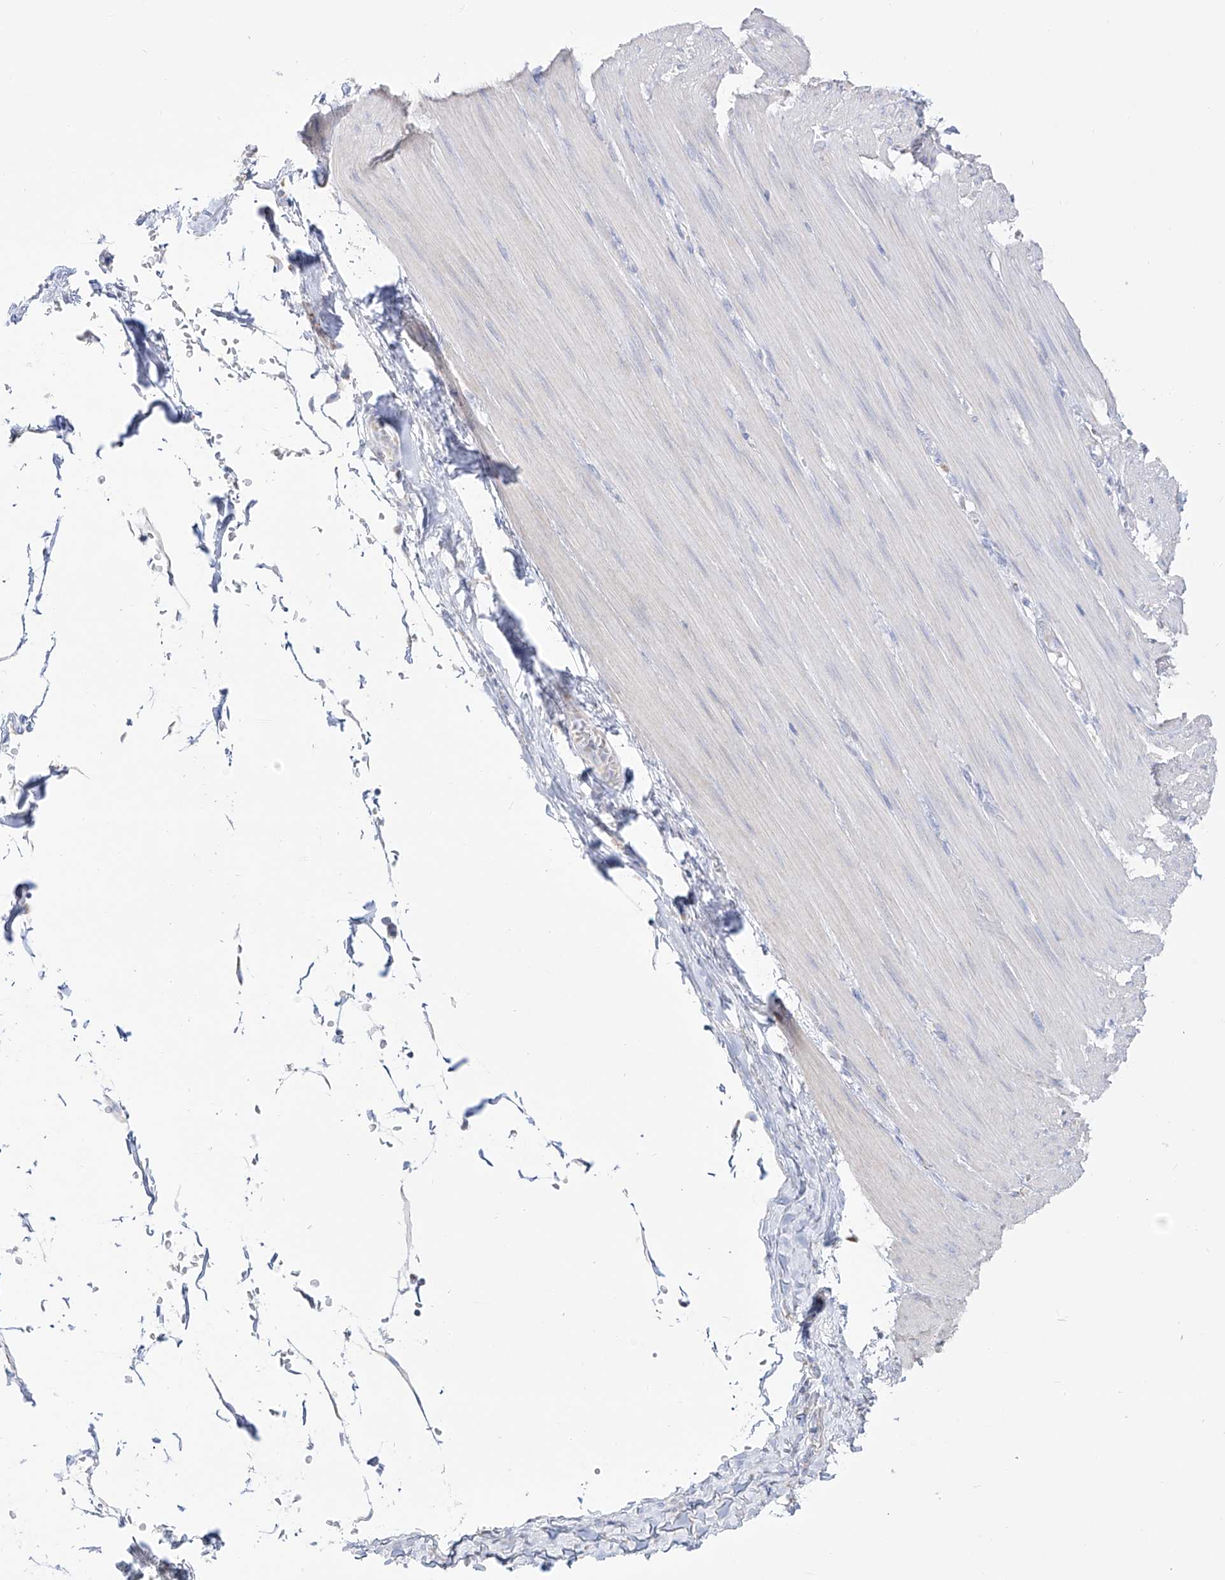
{"staining": {"intensity": "negative", "quantity": "none", "location": "none"}, "tissue": "smooth muscle", "cell_type": "Smooth muscle cells", "image_type": "normal", "snomed": [{"axis": "morphology", "description": "Normal tissue, NOS"}, {"axis": "morphology", "description": "Adenocarcinoma, NOS"}, {"axis": "topography", "description": "Colon"}, {"axis": "topography", "description": "Peripheral nerve tissue"}], "caption": "This is an IHC image of unremarkable smooth muscle. There is no positivity in smooth muscle cells.", "gene": "RCHY1", "patient": {"sex": "male", "age": 14}}